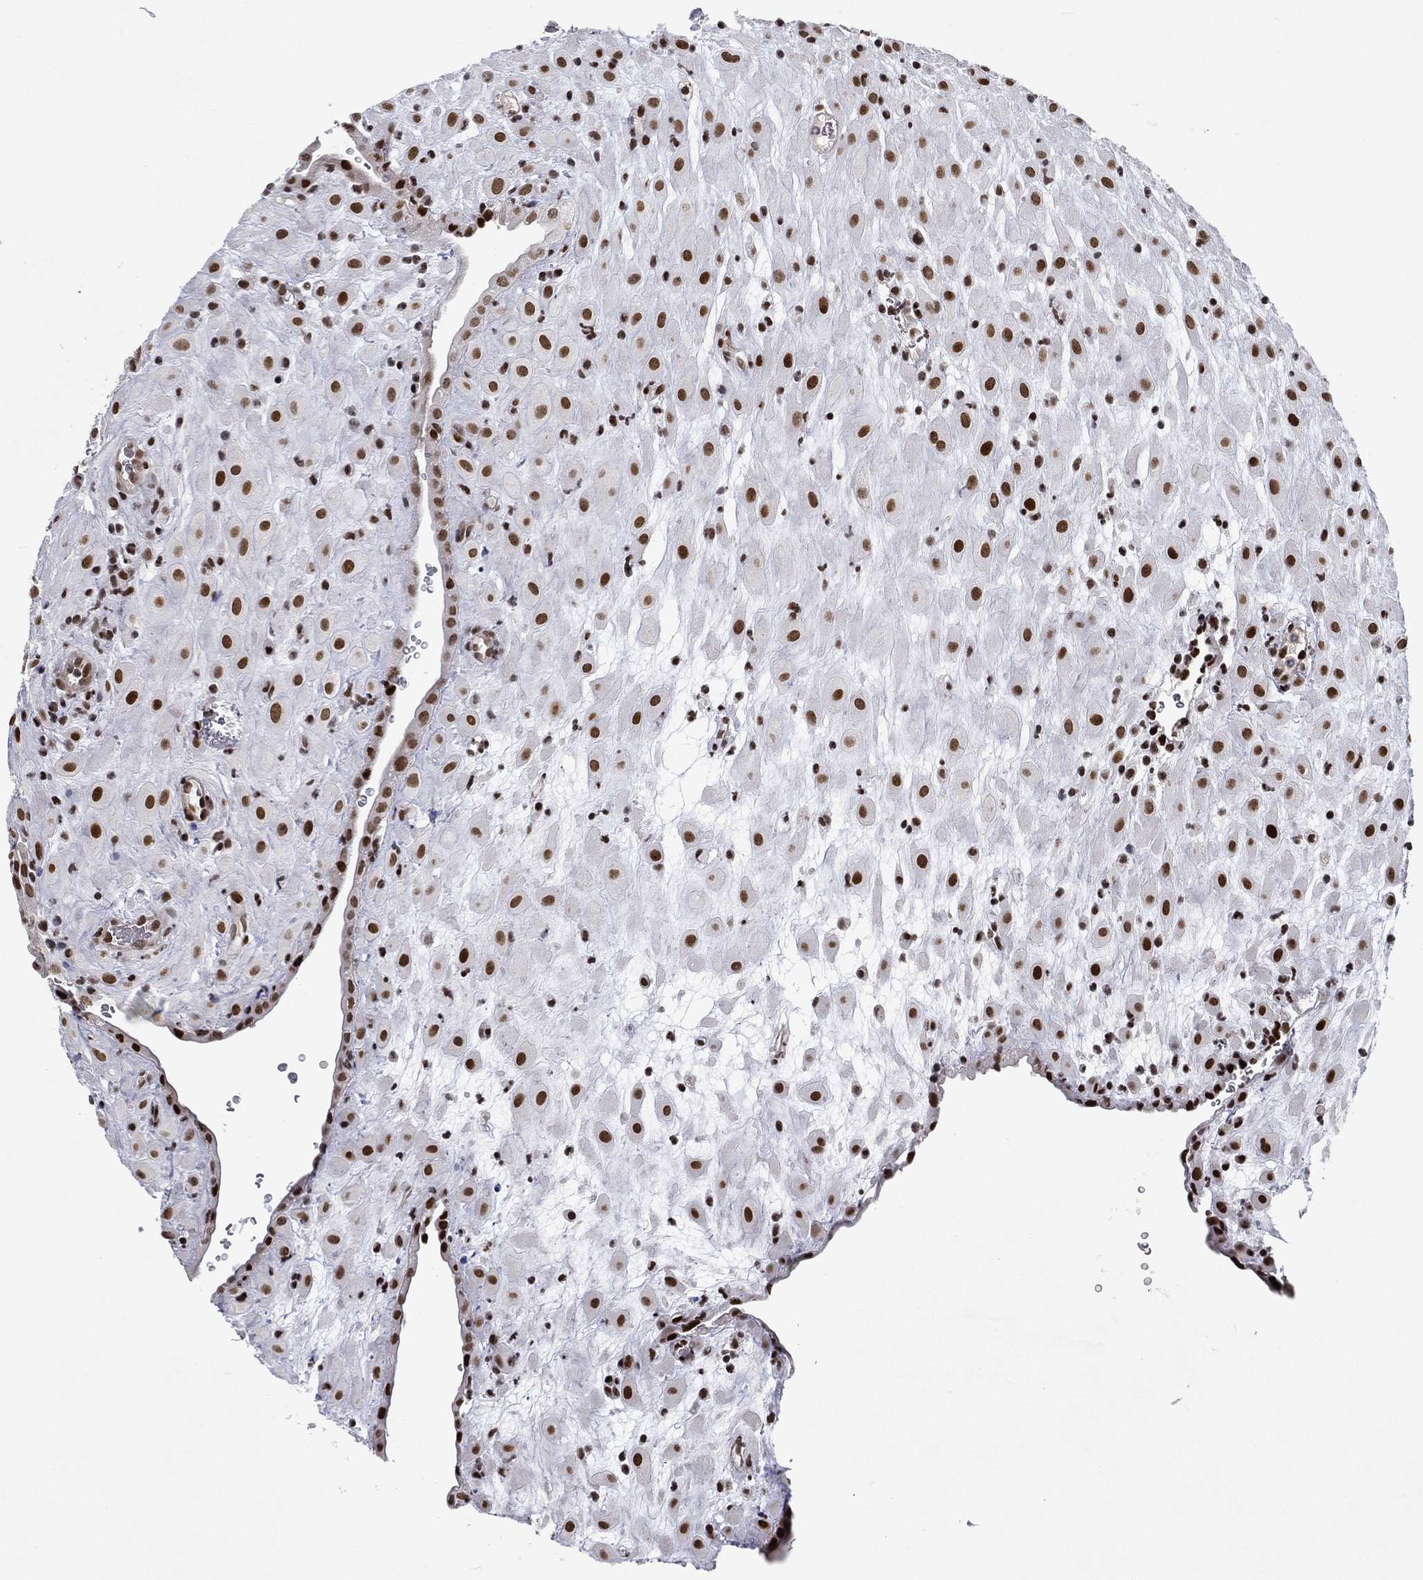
{"staining": {"intensity": "moderate", "quantity": ">75%", "location": "nuclear"}, "tissue": "placenta", "cell_type": "Decidual cells", "image_type": "normal", "snomed": [{"axis": "morphology", "description": "Normal tissue, NOS"}, {"axis": "topography", "description": "Placenta"}], "caption": "This photomicrograph shows immunohistochemistry (IHC) staining of normal placenta, with medium moderate nuclear staining in about >75% of decidual cells.", "gene": "RTF1", "patient": {"sex": "female", "age": 19}}